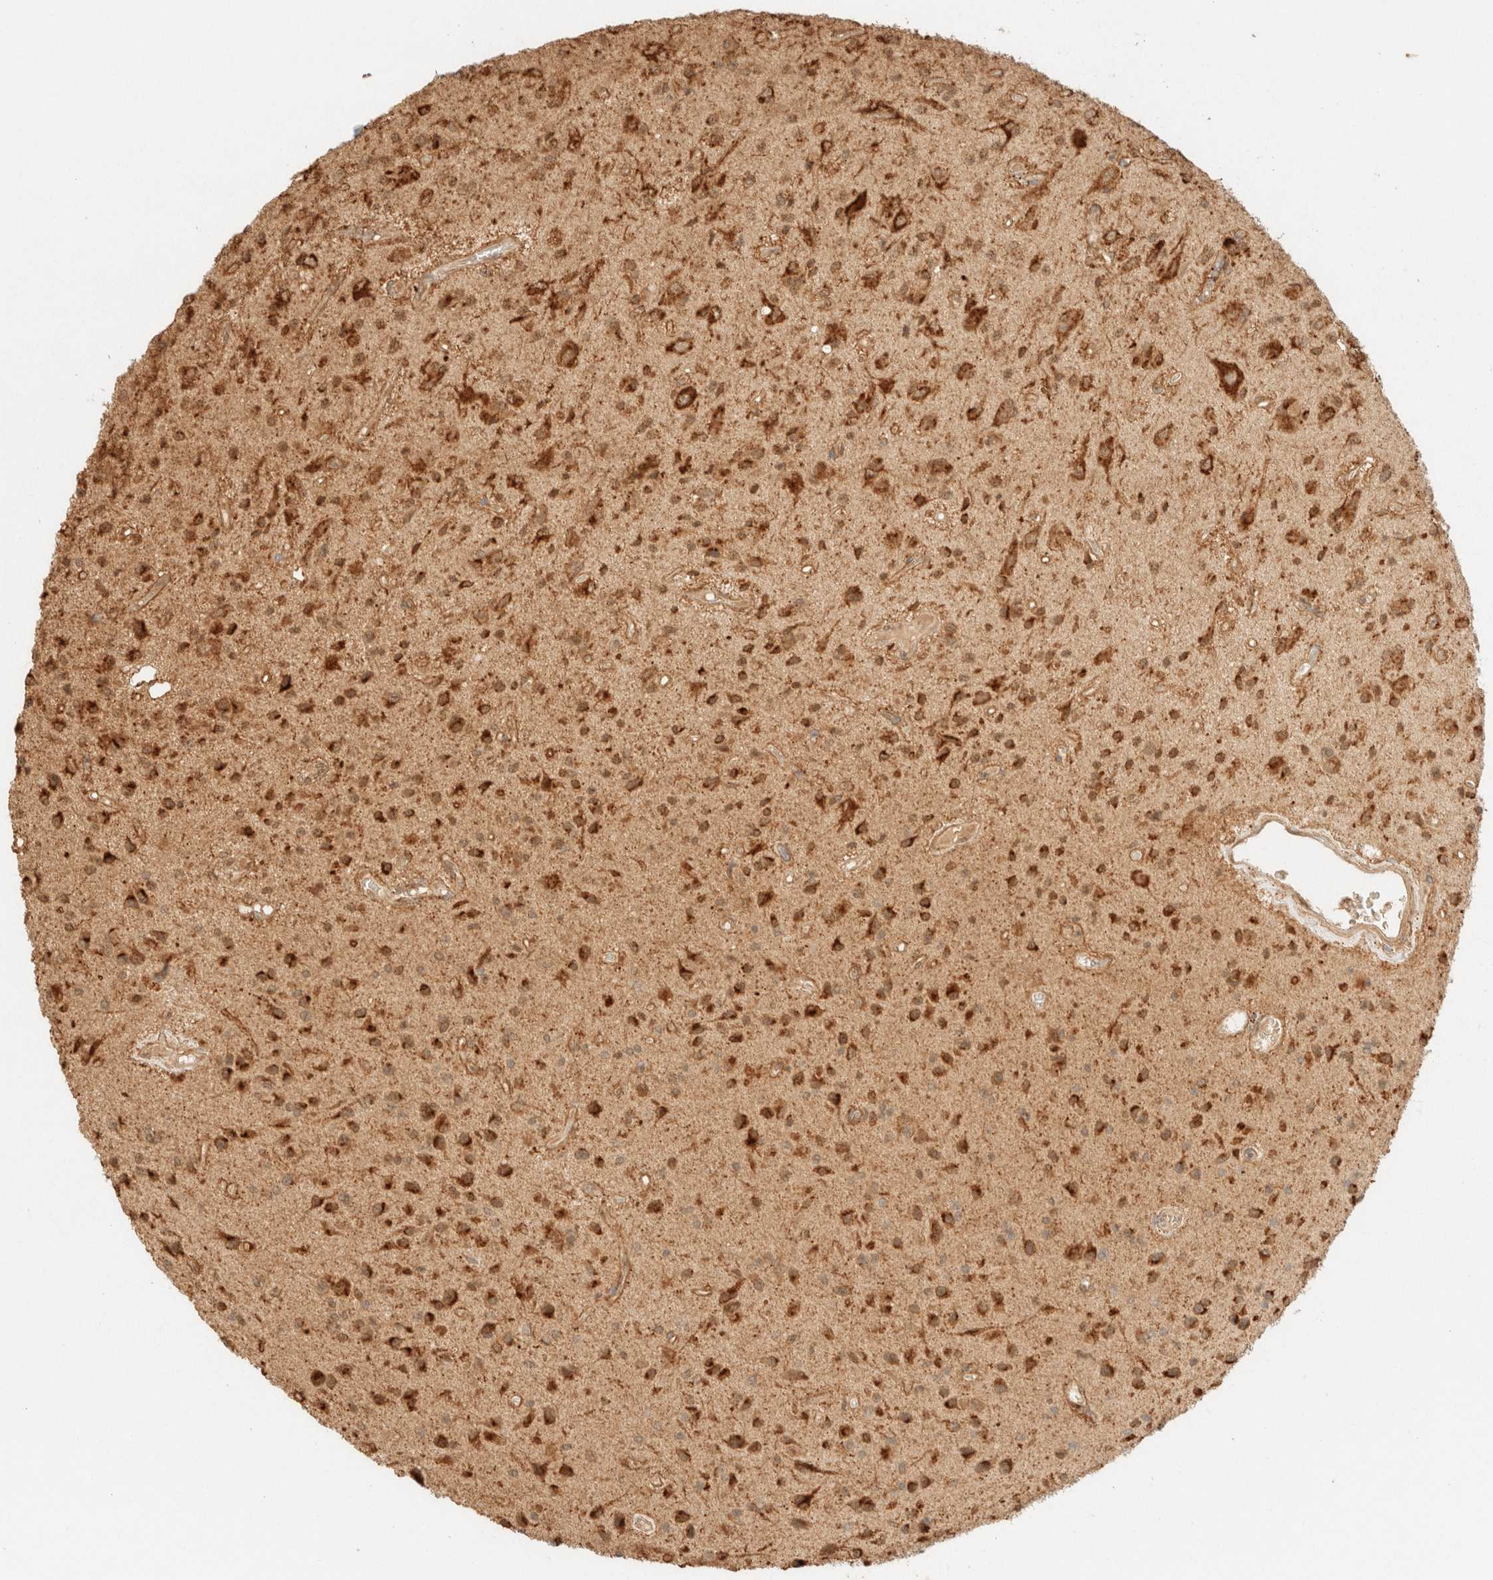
{"staining": {"intensity": "strong", "quantity": ">75%", "location": "cytoplasmic/membranous"}, "tissue": "glioma", "cell_type": "Tumor cells", "image_type": "cancer", "snomed": [{"axis": "morphology", "description": "Glioma, malignant, Low grade"}, {"axis": "topography", "description": "Brain"}], "caption": "Tumor cells exhibit high levels of strong cytoplasmic/membranous expression in about >75% of cells in glioma. The staining is performed using DAB (3,3'-diaminobenzidine) brown chromogen to label protein expression. The nuclei are counter-stained blue using hematoxylin.", "gene": "SPARCL1", "patient": {"sex": "male", "age": 58}}